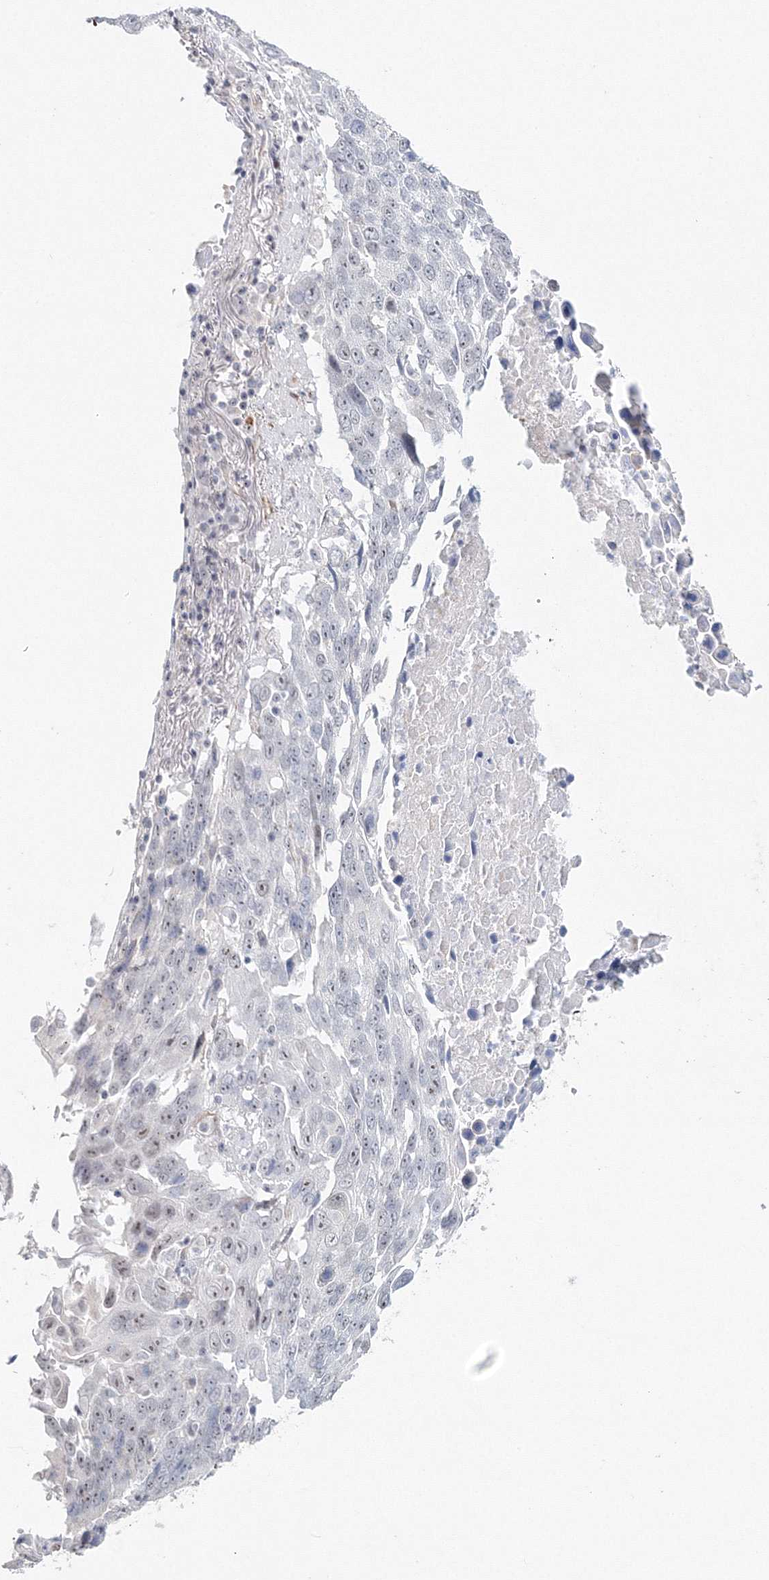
{"staining": {"intensity": "weak", "quantity": "<25%", "location": "nuclear"}, "tissue": "lung cancer", "cell_type": "Tumor cells", "image_type": "cancer", "snomed": [{"axis": "morphology", "description": "Squamous cell carcinoma, NOS"}, {"axis": "topography", "description": "Lung"}], "caption": "Immunohistochemistry photomicrograph of neoplastic tissue: lung squamous cell carcinoma stained with DAB (3,3'-diaminobenzidine) exhibits no significant protein expression in tumor cells. (Stains: DAB (3,3'-diaminobenzidine) immunohistochemistry (IHC) with hematoxylin counter stain, Microscopy: brightfield microscopy at high magnification).", "gene": "SIRT7", "patient": {"sex": "male", "age": 66}}